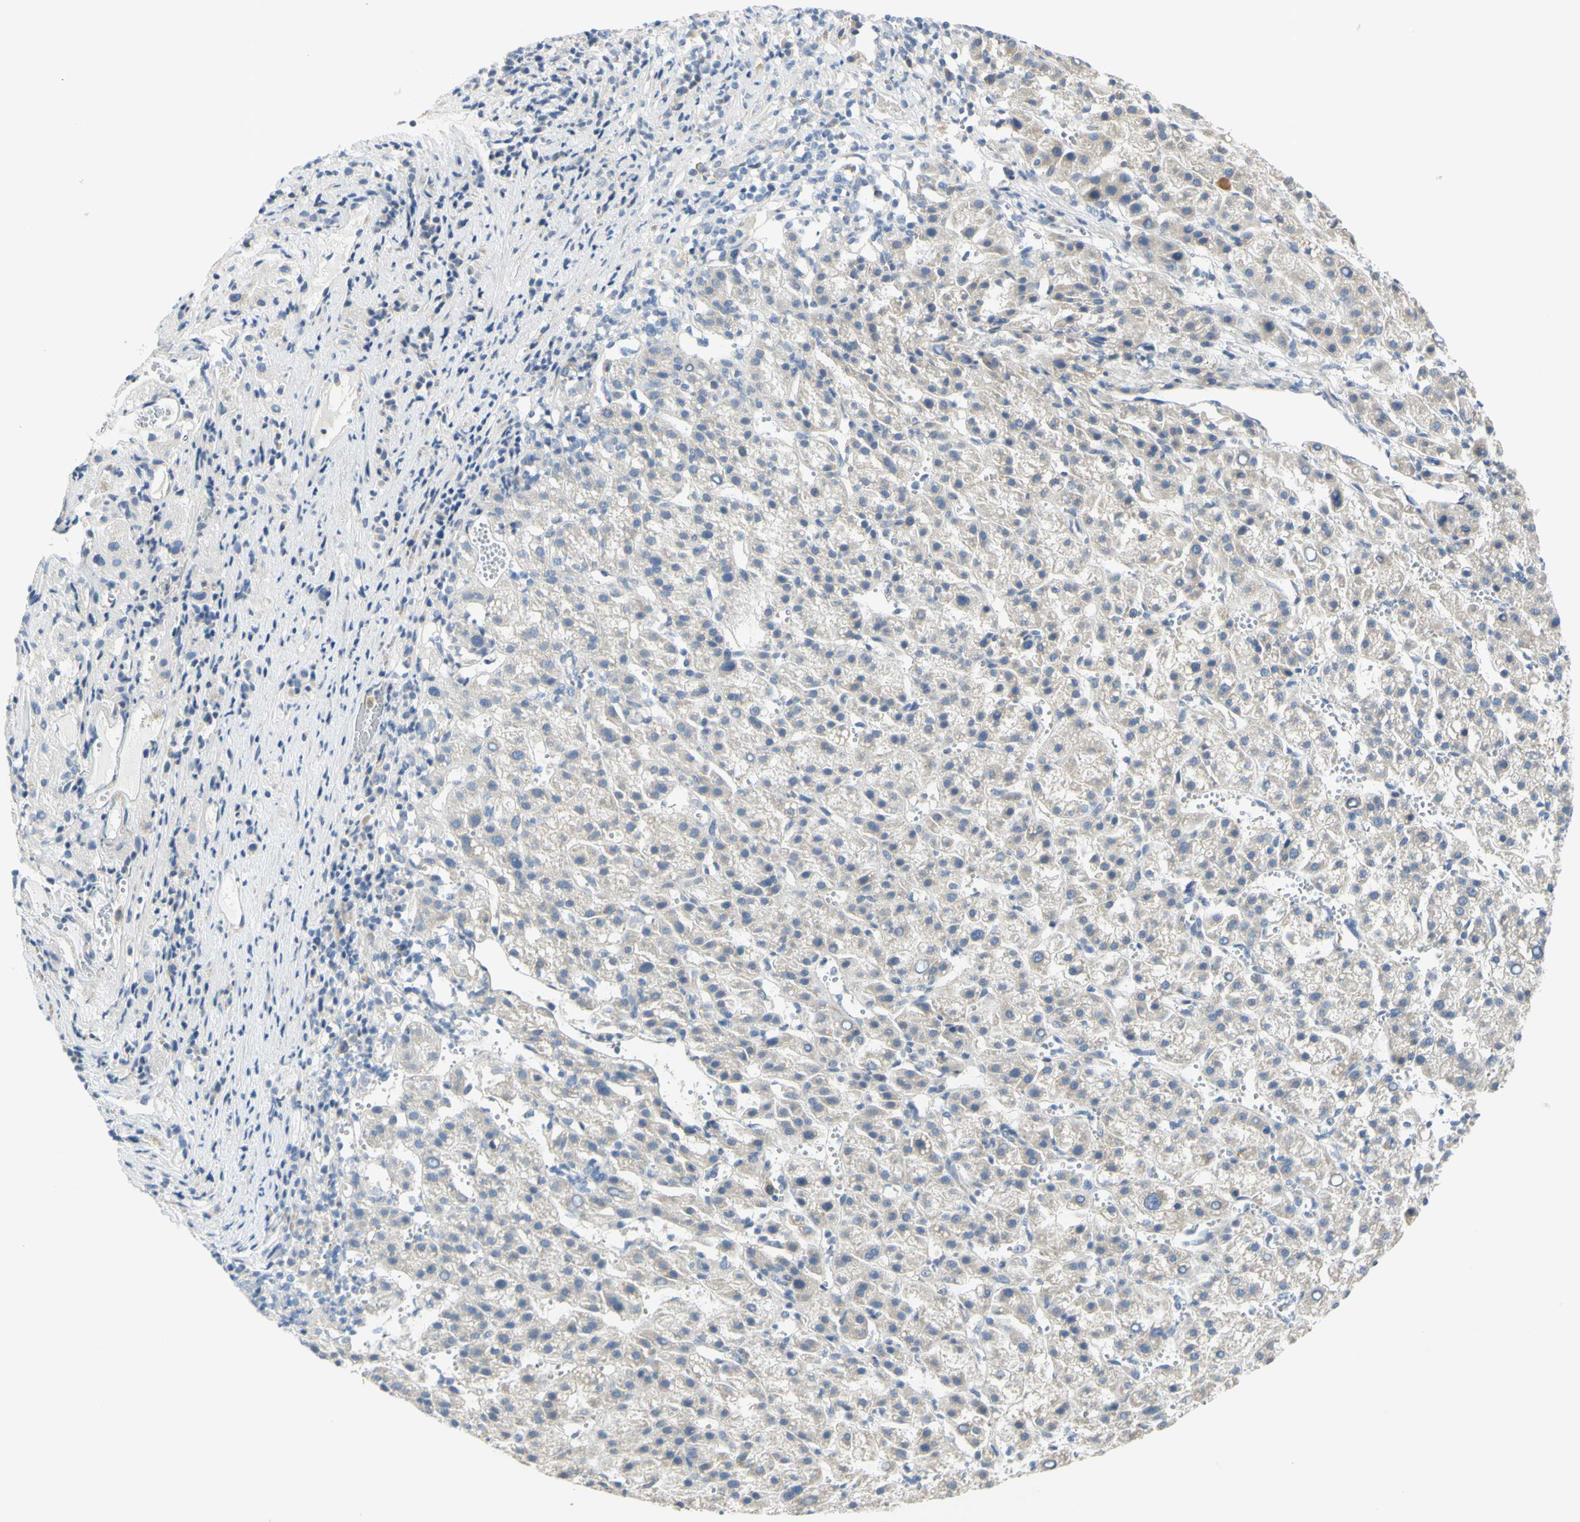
{"staining": {"intensity": "weak", "quantity": ">75%", "location": "cytoplasmic/membranous"}, "tissue": "liver cancer", "cell_type": "Tumor cells", "image_type": "cancer", "snomed": [{"axis": "morphology", "description": "Carcinoma, Hepatocellular, NOS"}, {"axis": "topography", "description": "Liver"}], "caption": "Human liver cancer (hepatocellular carcinoma) stained with a protein marker demonstrates weak staining in tumor cells.", "gene": "CCNB2", "patient": {"sex": "female", "age": 58}}